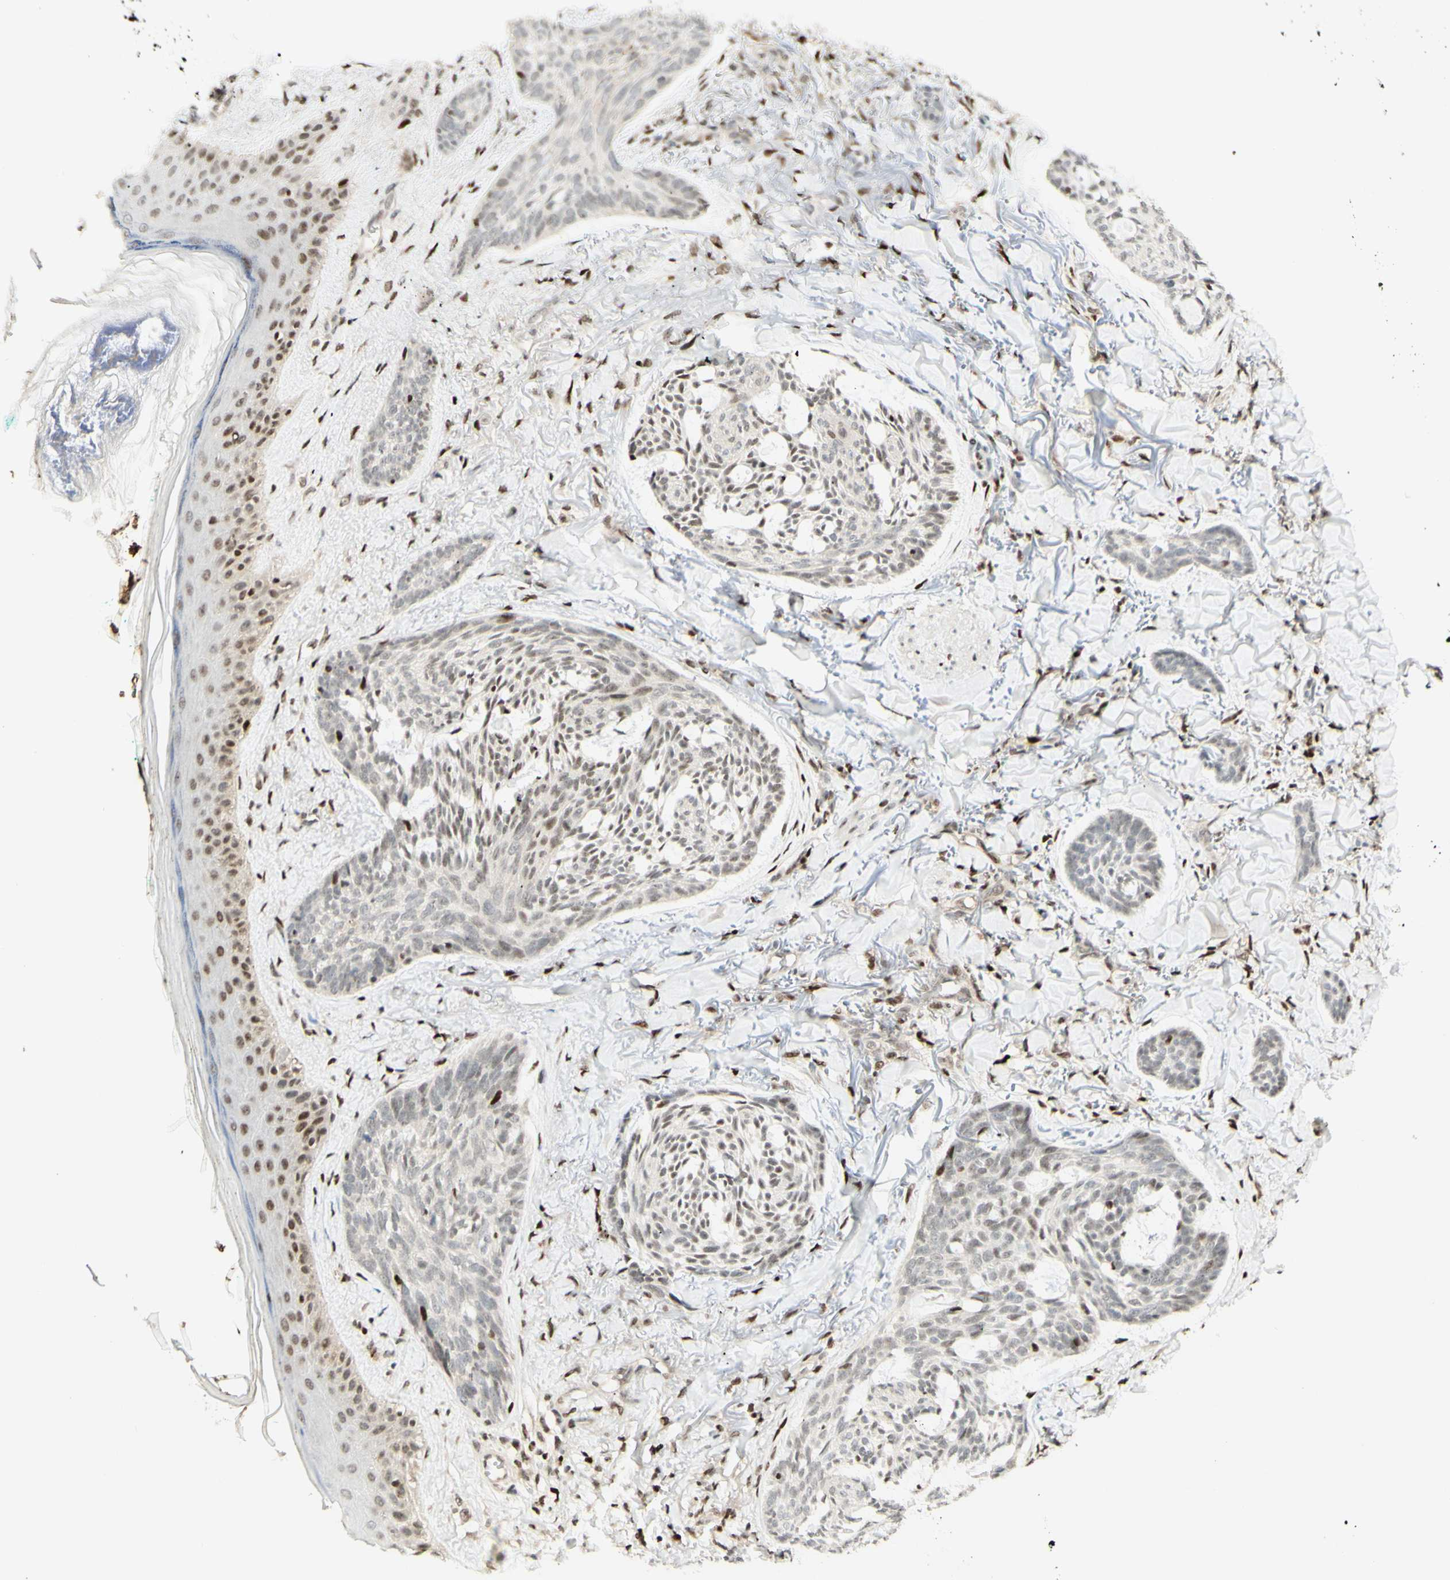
{"staining": {"intensity": "weak", "quantity": "<25%", "location": "nuclear"}, "tissue": "skin cancer", "cell_type": "Tumor cells", "image_type": "cancer", "snomed": [{"axis": "morphology", "description": "Basal cell carcinoma"}, {"axis": "topography", "description": "Skin"}], "caption": "DAB (3,3'-diaminobenzidine) immunohistochemical staining of skin basal cell carcinoma displays no significant staining in tumor cells.", "gene": "CDKL5", "patient": {"sex": "male", "age": 43}}